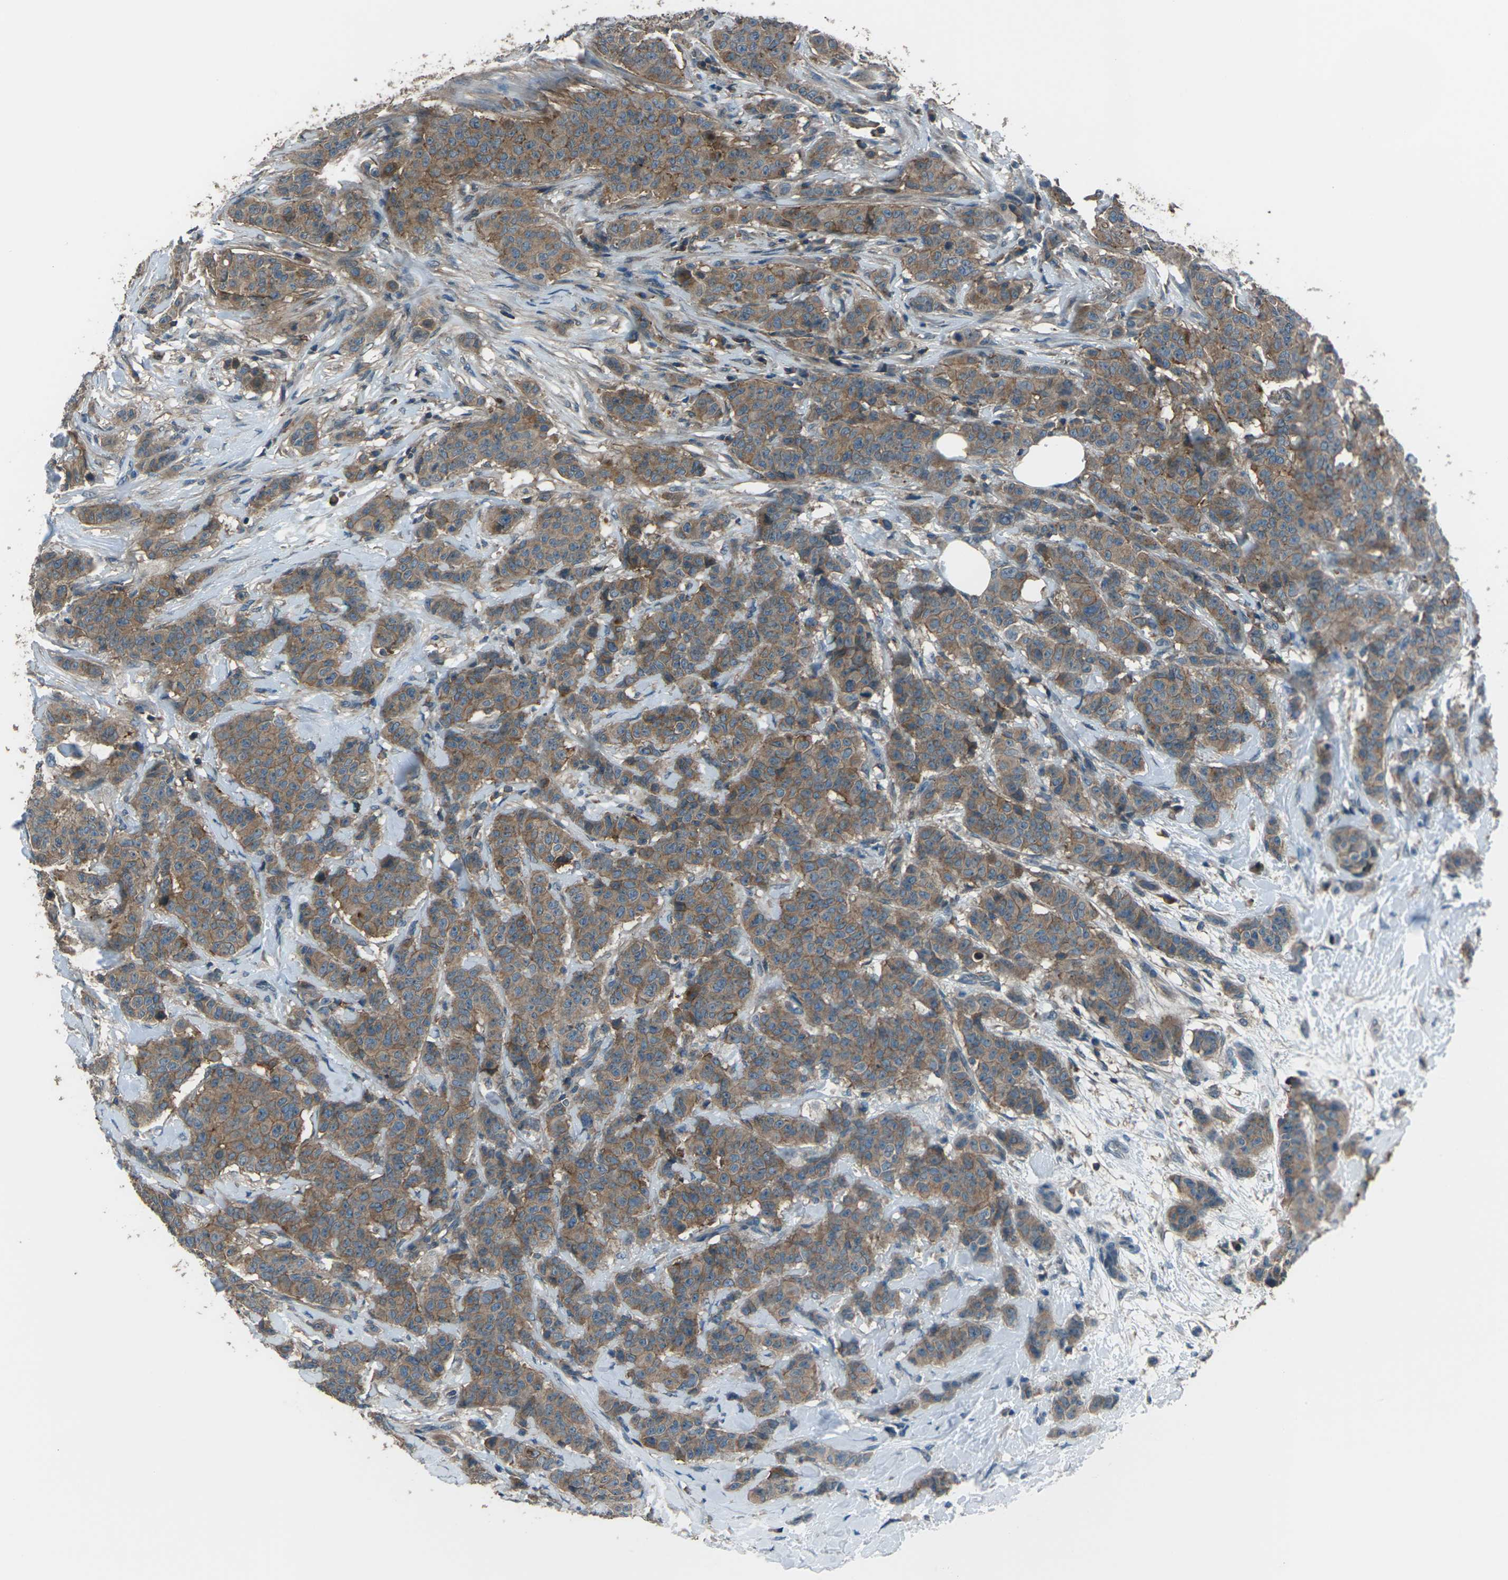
{"staining": {"intensity": "moderate", "quantity": ">75%", "location": "cytoplasmic/membranous"}, "tissue": "breast cancer", "cell_type": "Tumor cells", "image_type": "cancer", "snomed": [{"axis": "morphology", "description": "Normal tissue, NOS"}, {"axis": "morphology", "description": "Duct carcinoma"}, {"axis": "topography", "description": "Breast"}], "caption": "A brown stain shows moderate cytoplasmic/membranous staining of a protein in human breast intraductal carcinoma tumor cells.", "gene": "CMTM4", "patient": {"sex": "female", "age": 40}}